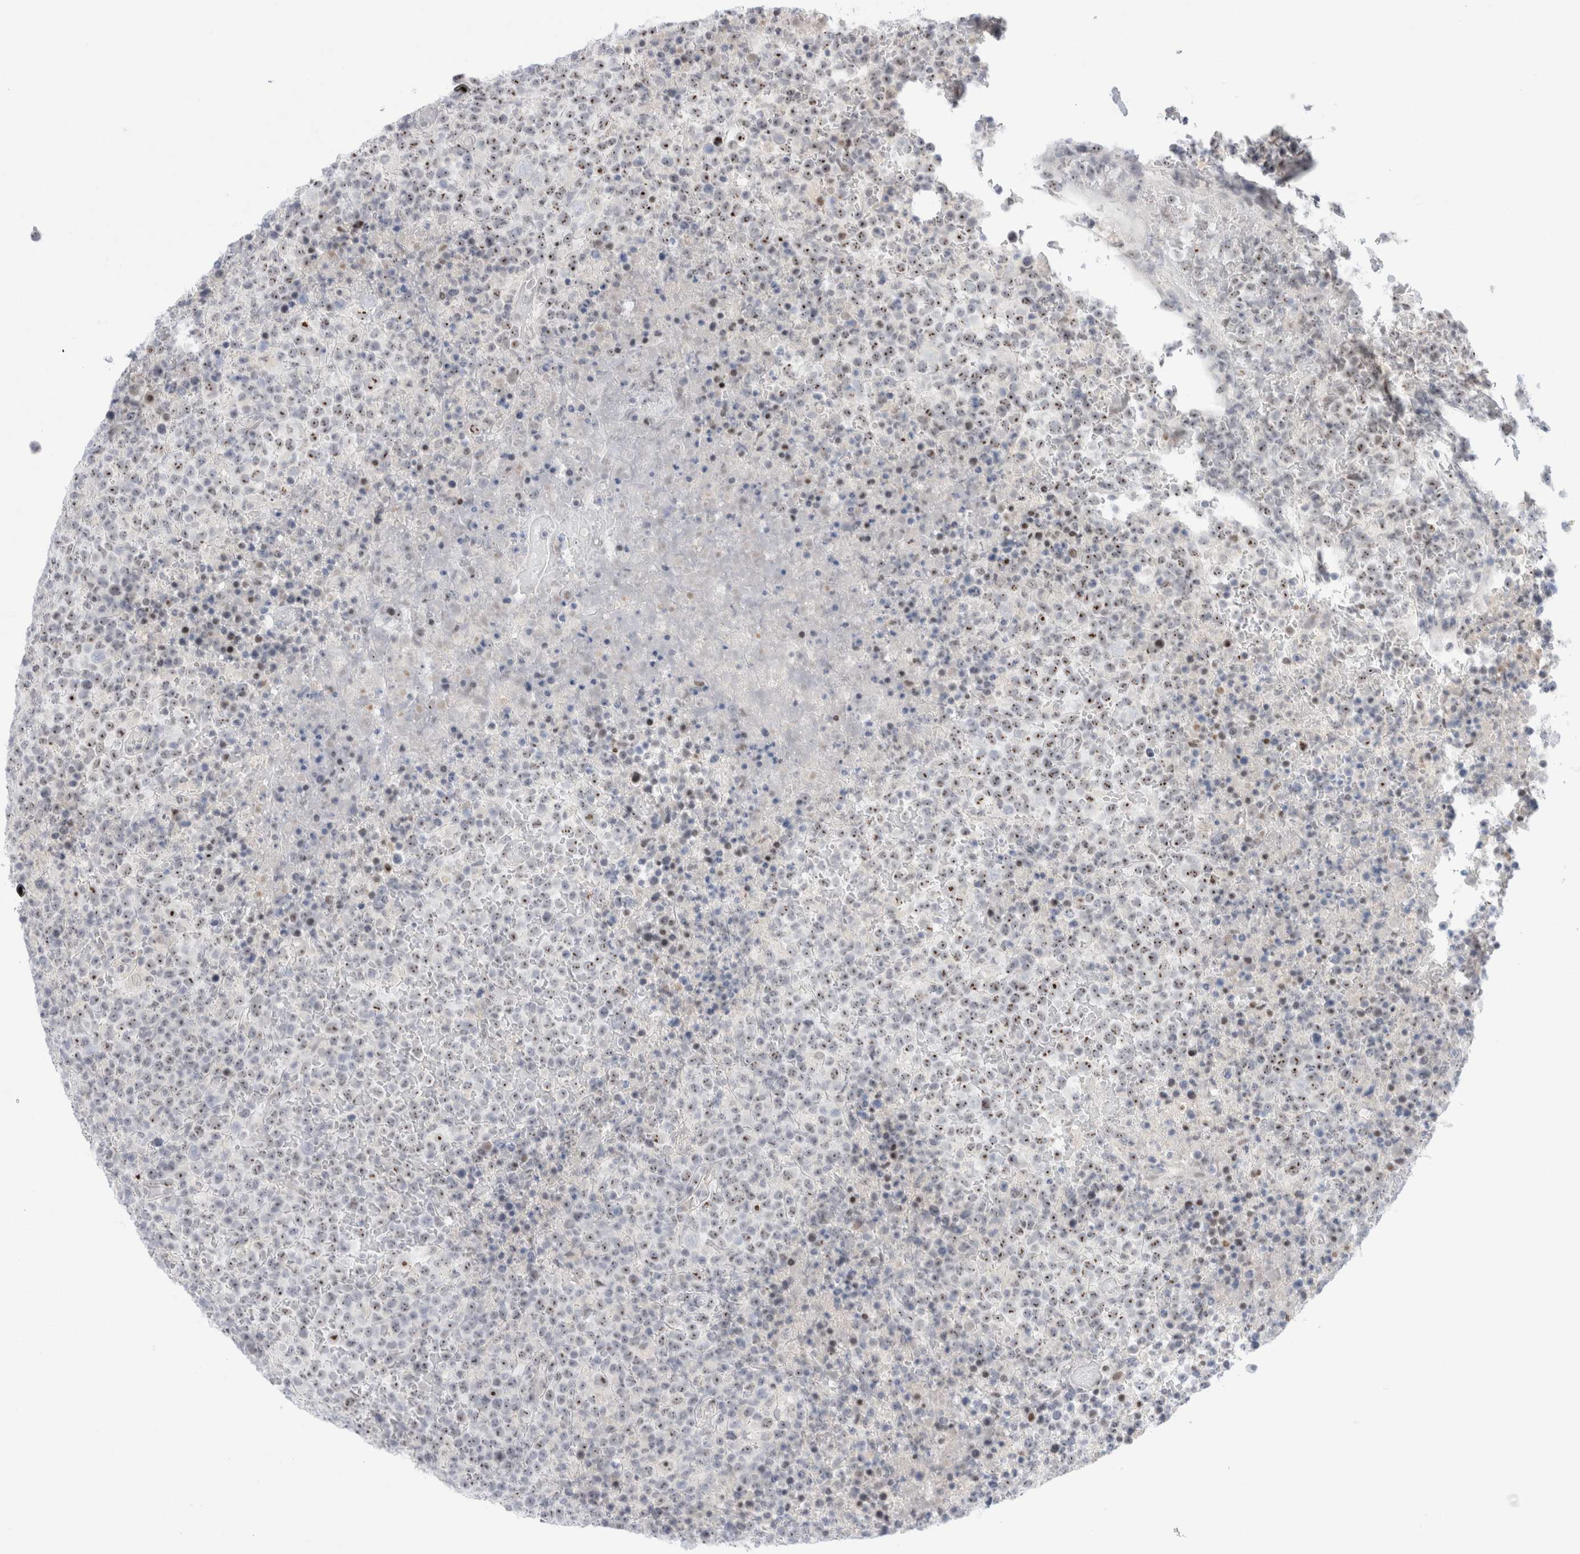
{"staining": {"intensity": "moderate", "quantity": "25%-75%", "location": "nuclear"}, "tissue": "lymphoma", "cell_type": "Tumor cells", "image_type": "cancer", "snomed": [{"axis": "morphology", "description": "Malignant lymphoma, non-Hodgkin's type, High grade"}, {"axis": "topography", "description": "Lymph node"}], "caption": "Immunohistochemical staining of human lymphoma exhibits medium levels of moderate nuclear staining in approximately 25%-75% of tumor cells.", "gene": "CERS5", "patient": {"sex": "male", "age": 13}}